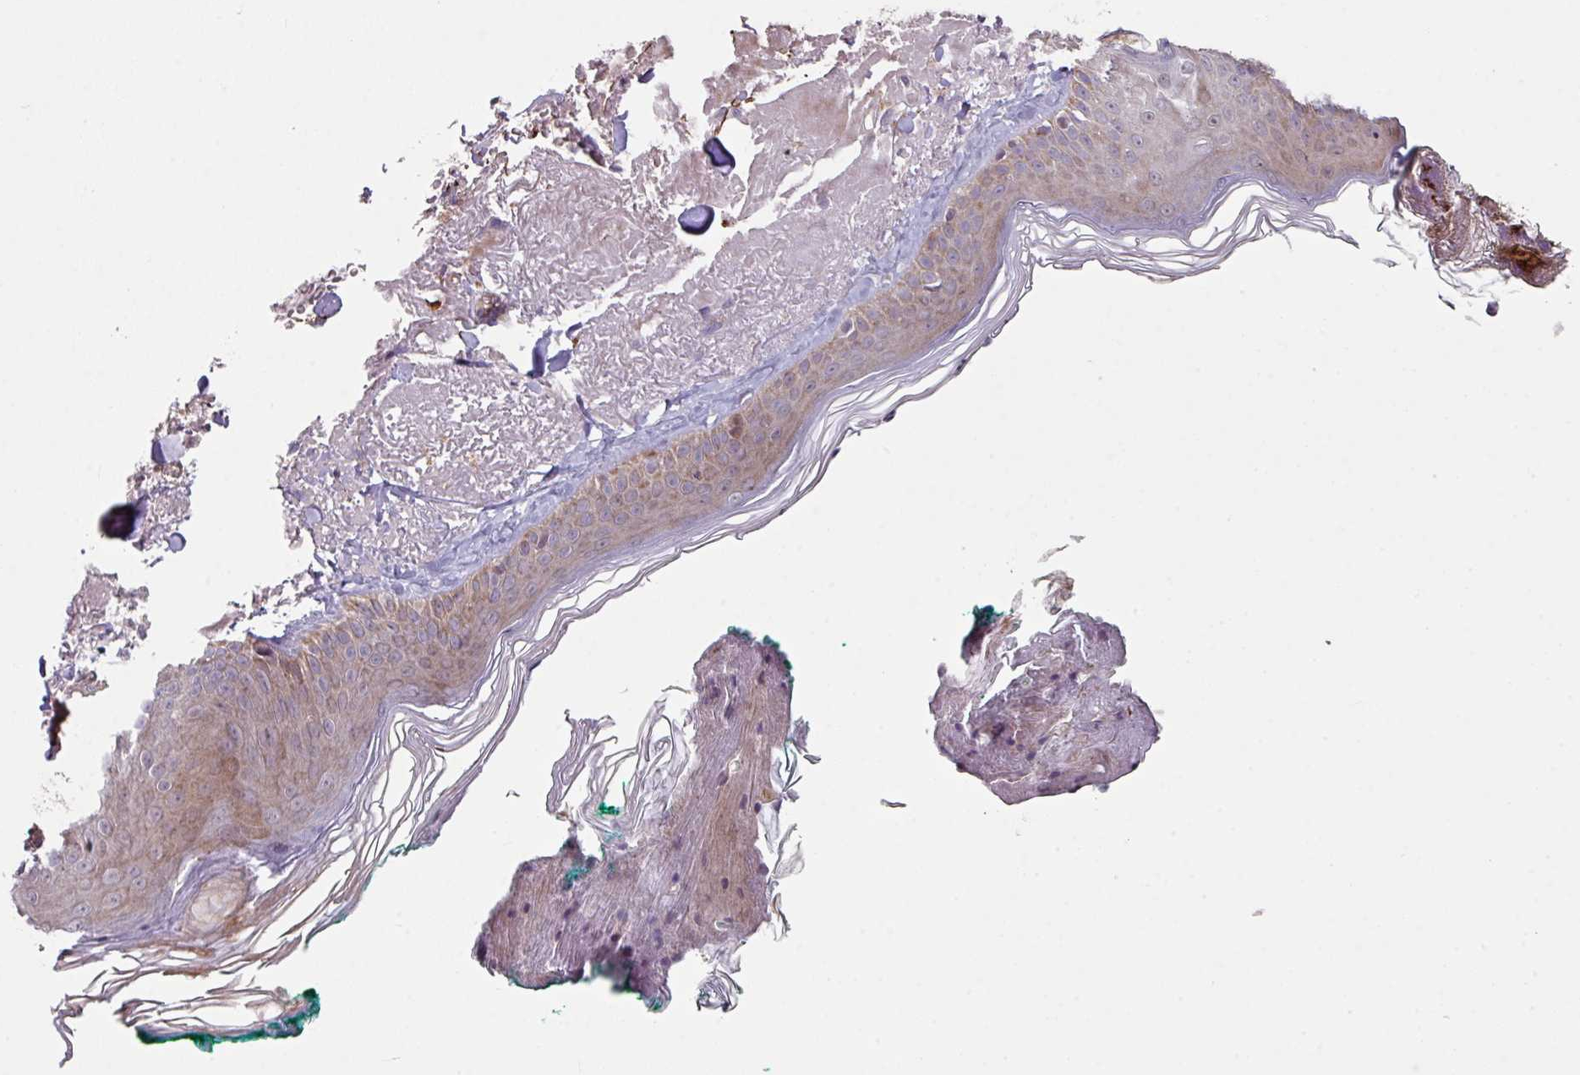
{"staining": {"intensity": "negative", "quantity": "none", "location": "none"}, "tissue": "skin", "cell_type": "Fibroblasts", "image_type": "normal", "snomed": [{"axis": "morphology", "description": "Normal tissue, NOS"}, {"axis": "morphology", "description": "Malignant melanoma, NOS"}, {"axis": "topography", "description": "Skin"}], "caption": "A high-resolution histopathology image shows IHC staining of unremarkable skin, which displays no significant staining in fibroblasts.", "gene": "C2orf16", "patient": {"sex": "male", "age": 80}}